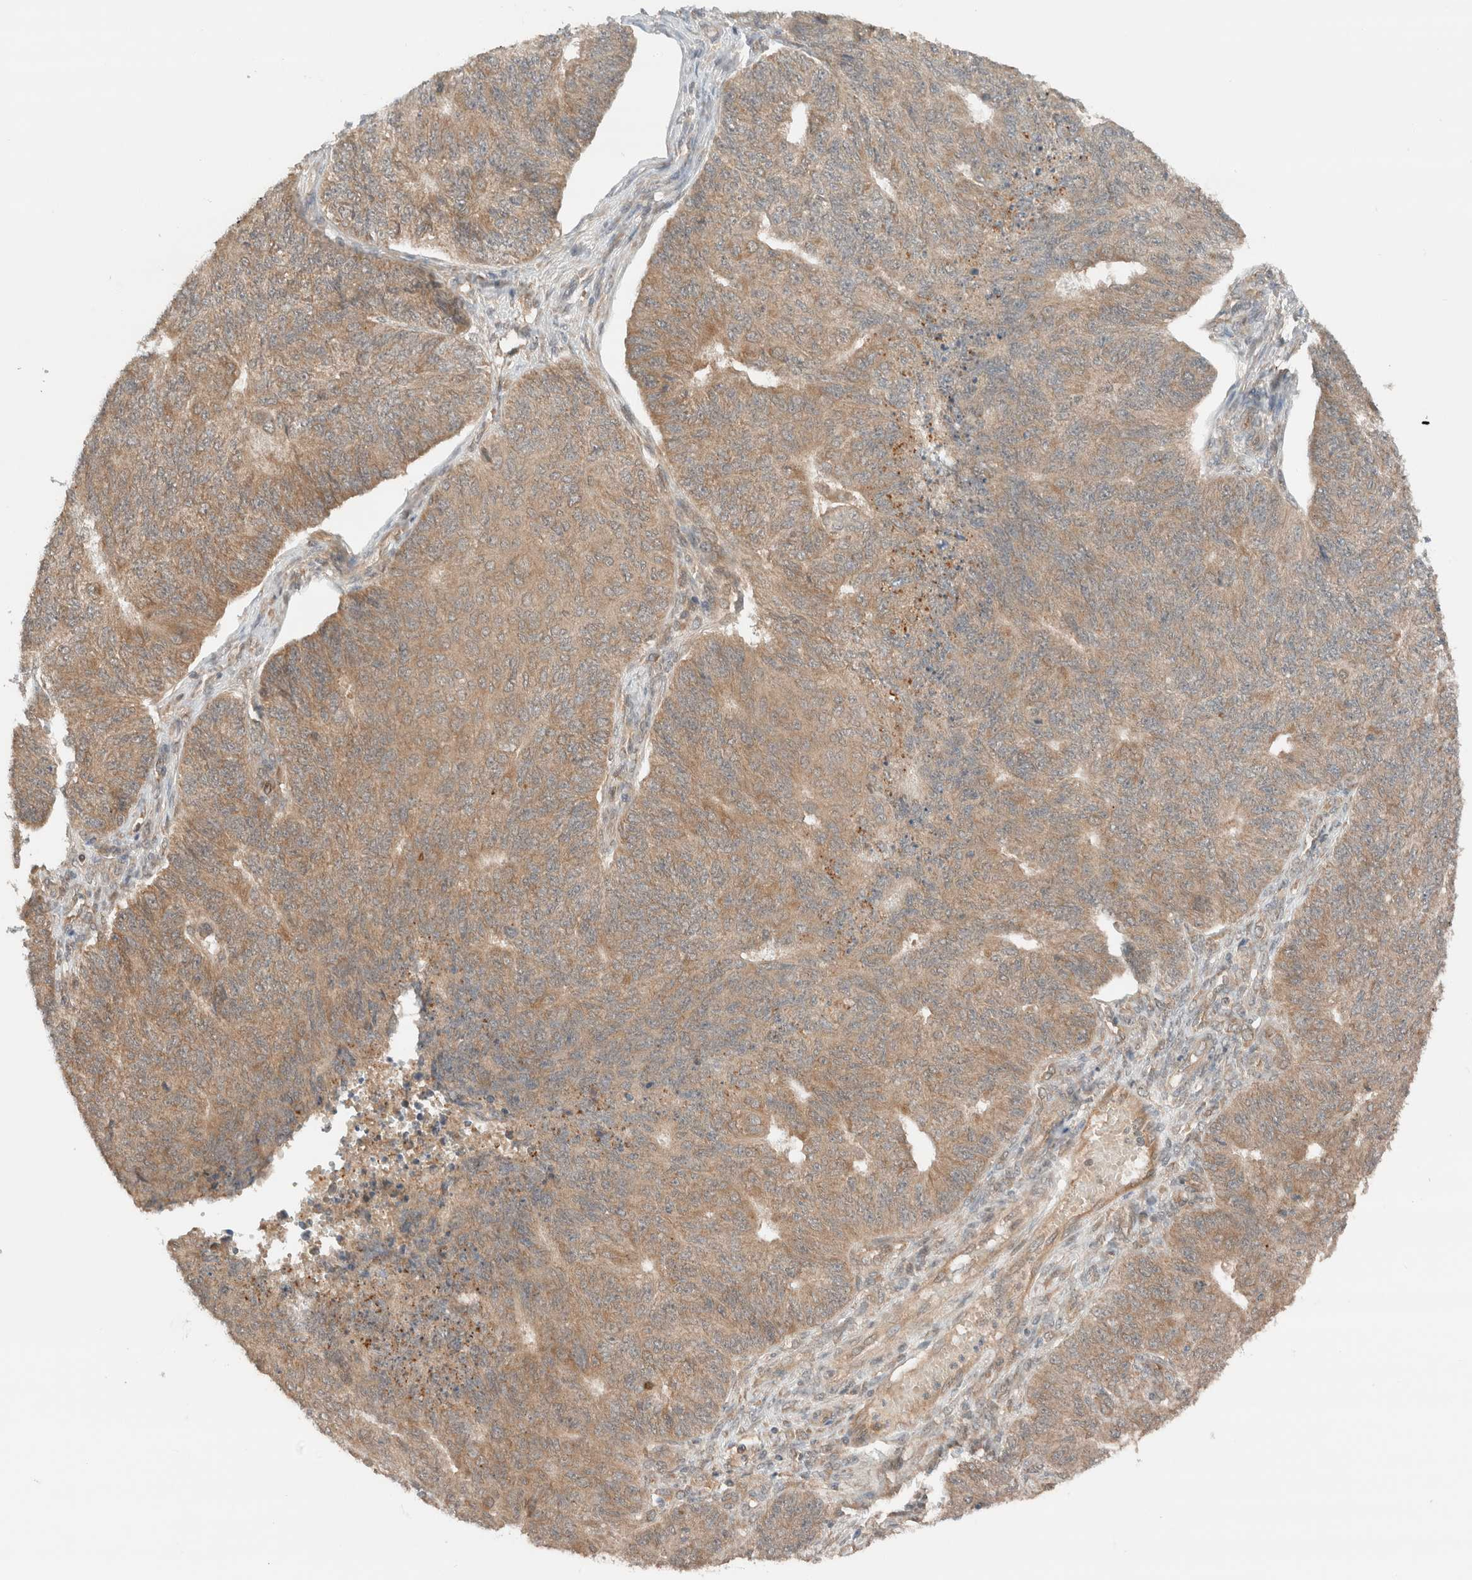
{"staining": {"intensity": "moderate", "quantity": ">75%", "location": "cytoplasmic/membranous"}, "tissue": "endometrial cancer", "cell_type": "Tumor cells", "image_type": "cancer", "snomed": [{"axis": "morphology", "description": "Adenocarcinoma, NOS"}, {"axis": "topography", "description": "Endometrium"}], "caption": "Adenocarcinoma (endometrial) stained for a protein demonstrates moderate cytoplasmic/membranous positivity in tumor cells.", "gene": "ARFGEF2", "patient": {"sex": "female", "age": 32}}